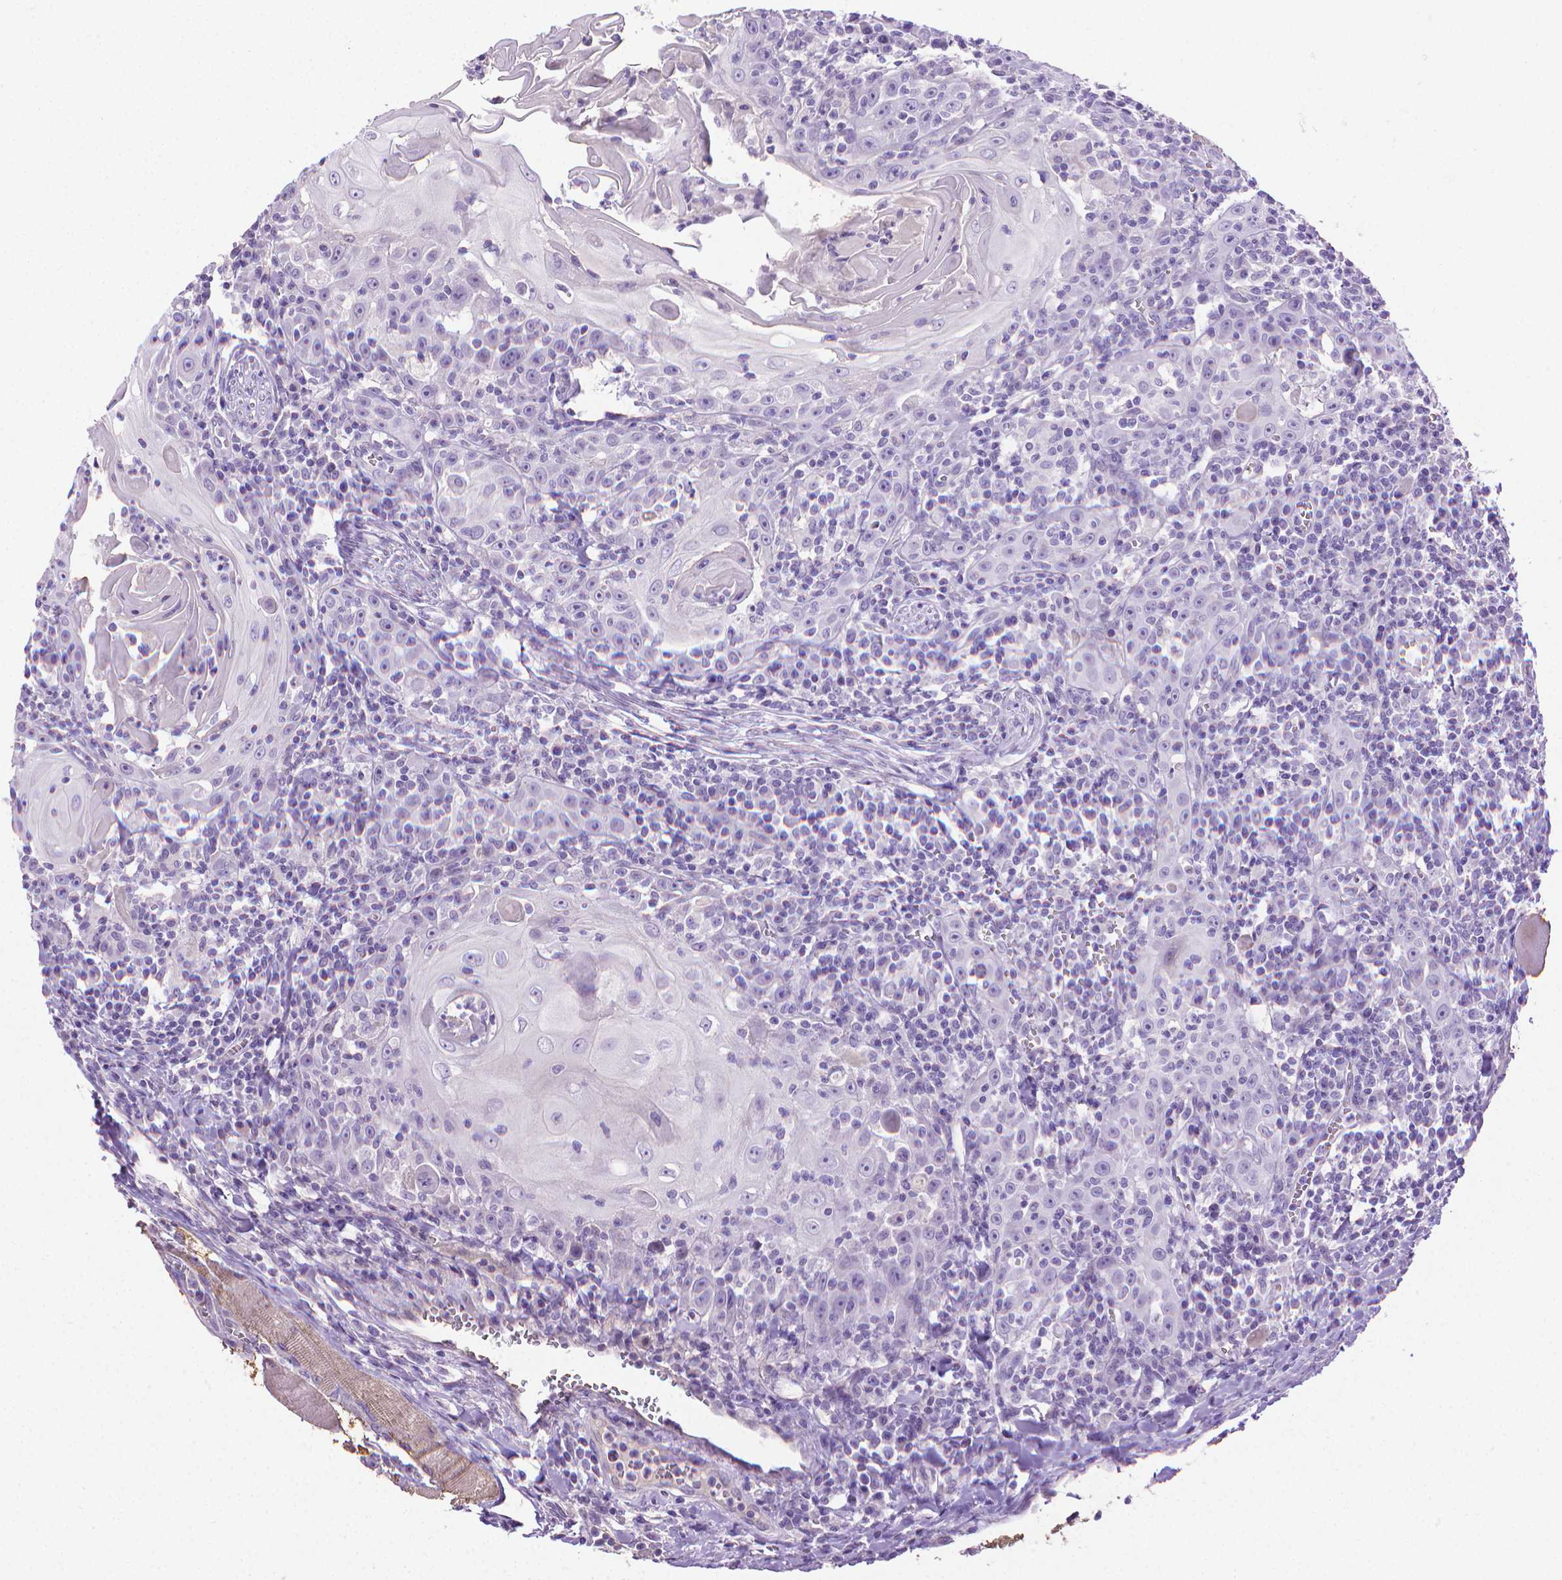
{"staining": {"intensity": "negative", "quantity": "none", "location": "none"}, "tissue": "head and neck cancer", "cell_type": "Tumor cells", "image_type": "cancer", "snomed": [{"axis": "morphology", "description": "Squamous cell carcinoma, NOS"}, {"axis": "topography", "description": "Head-Neck"}], "caption": "Immunohistochemistry image of head and neck cancer (squamous cell carcinoma) stained for a protein (brown), which reveals no positivity in tumor cells.", "gene": "PNMA2", "patient": {"sex": "male", "age": 52}}